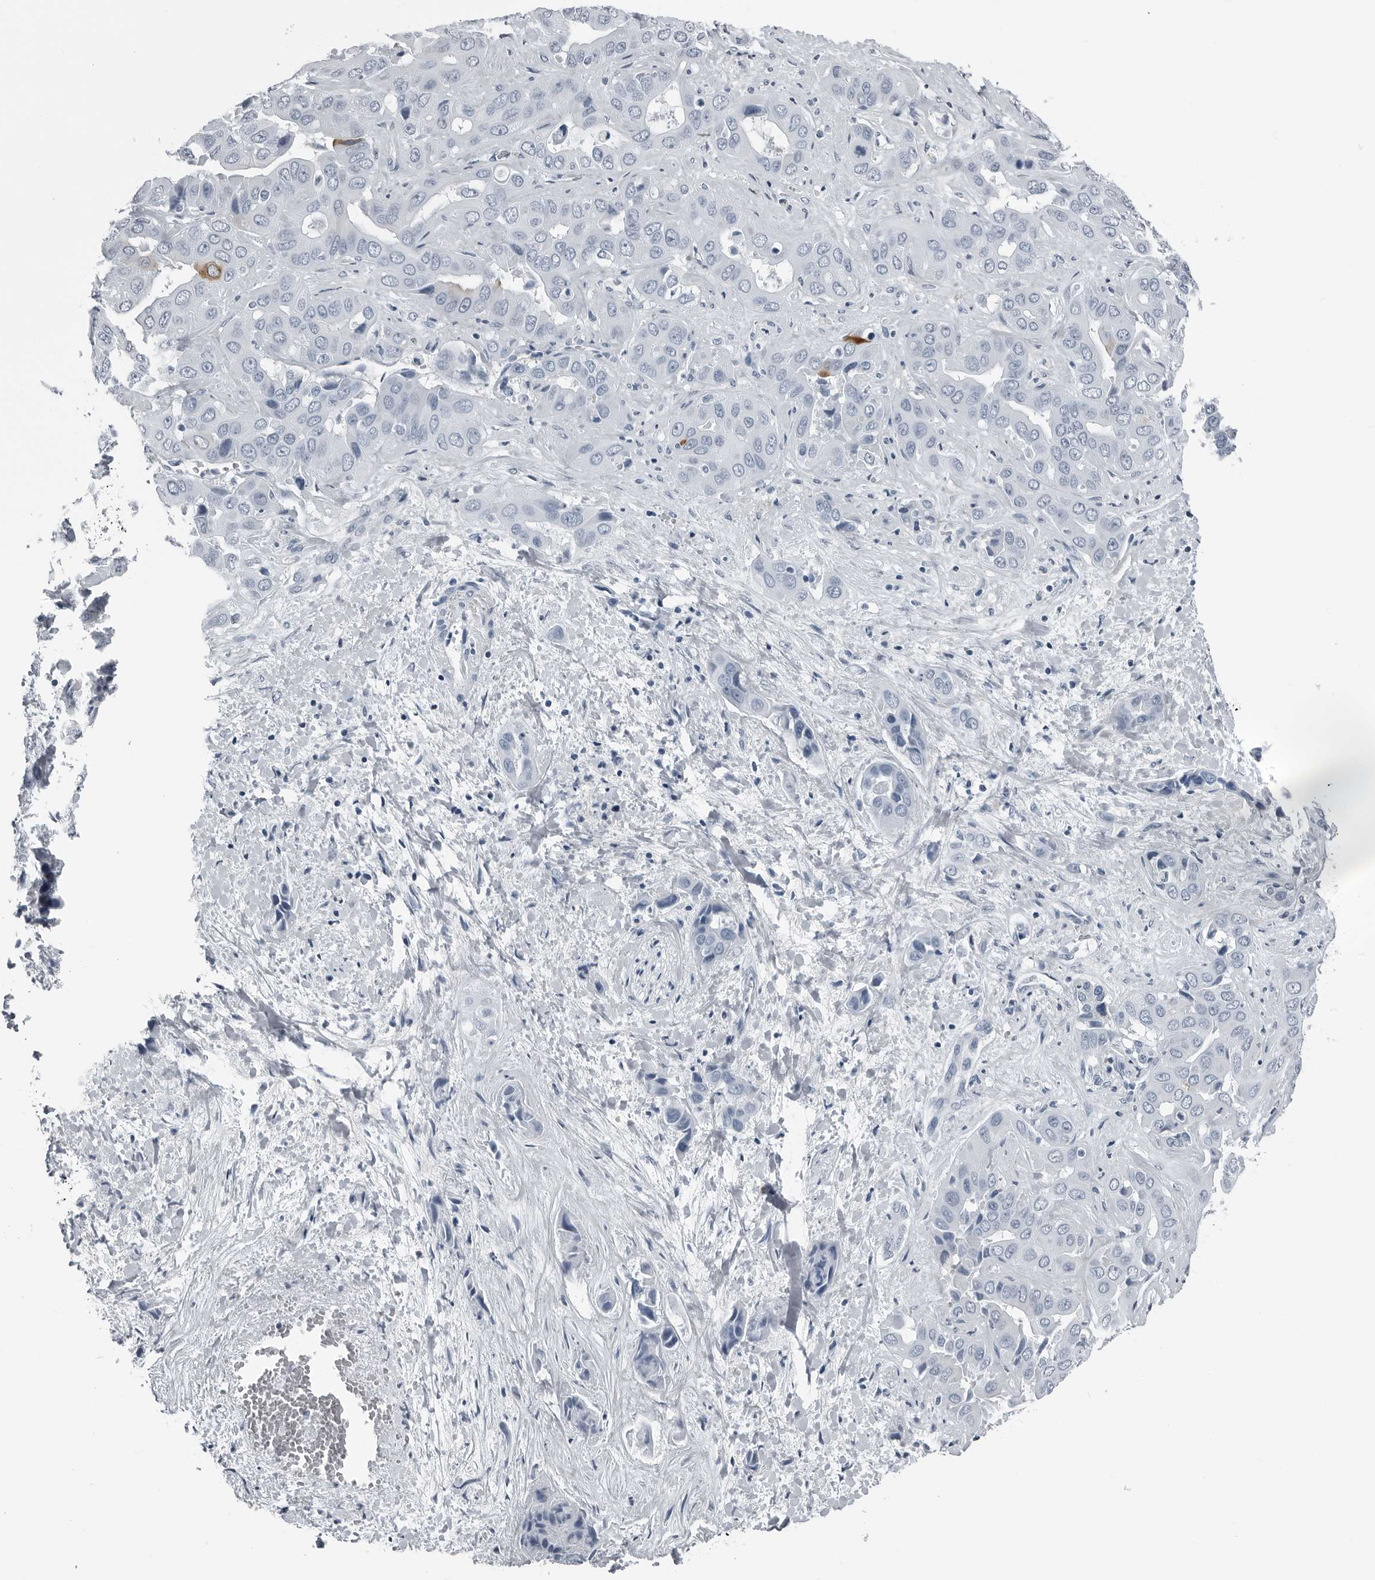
{"staining": {"intensity": "negative", "quantity": "none", "location": "none"}, "tissue": "liver cancer", "cell_type": "Tumor cells", "image_type": "cancer", "snomed": [{"axis": "morphology", "description": "Cholangiocarcinoma"}, {"axis": "topography", "description": "Liver"}], "caption": "The histopathology image demonstrates no staining of tumor cells in cholangiocarcinoma (liver).", "gene": "SPINK1", "patient": {"sex": "female", "age": 52}}